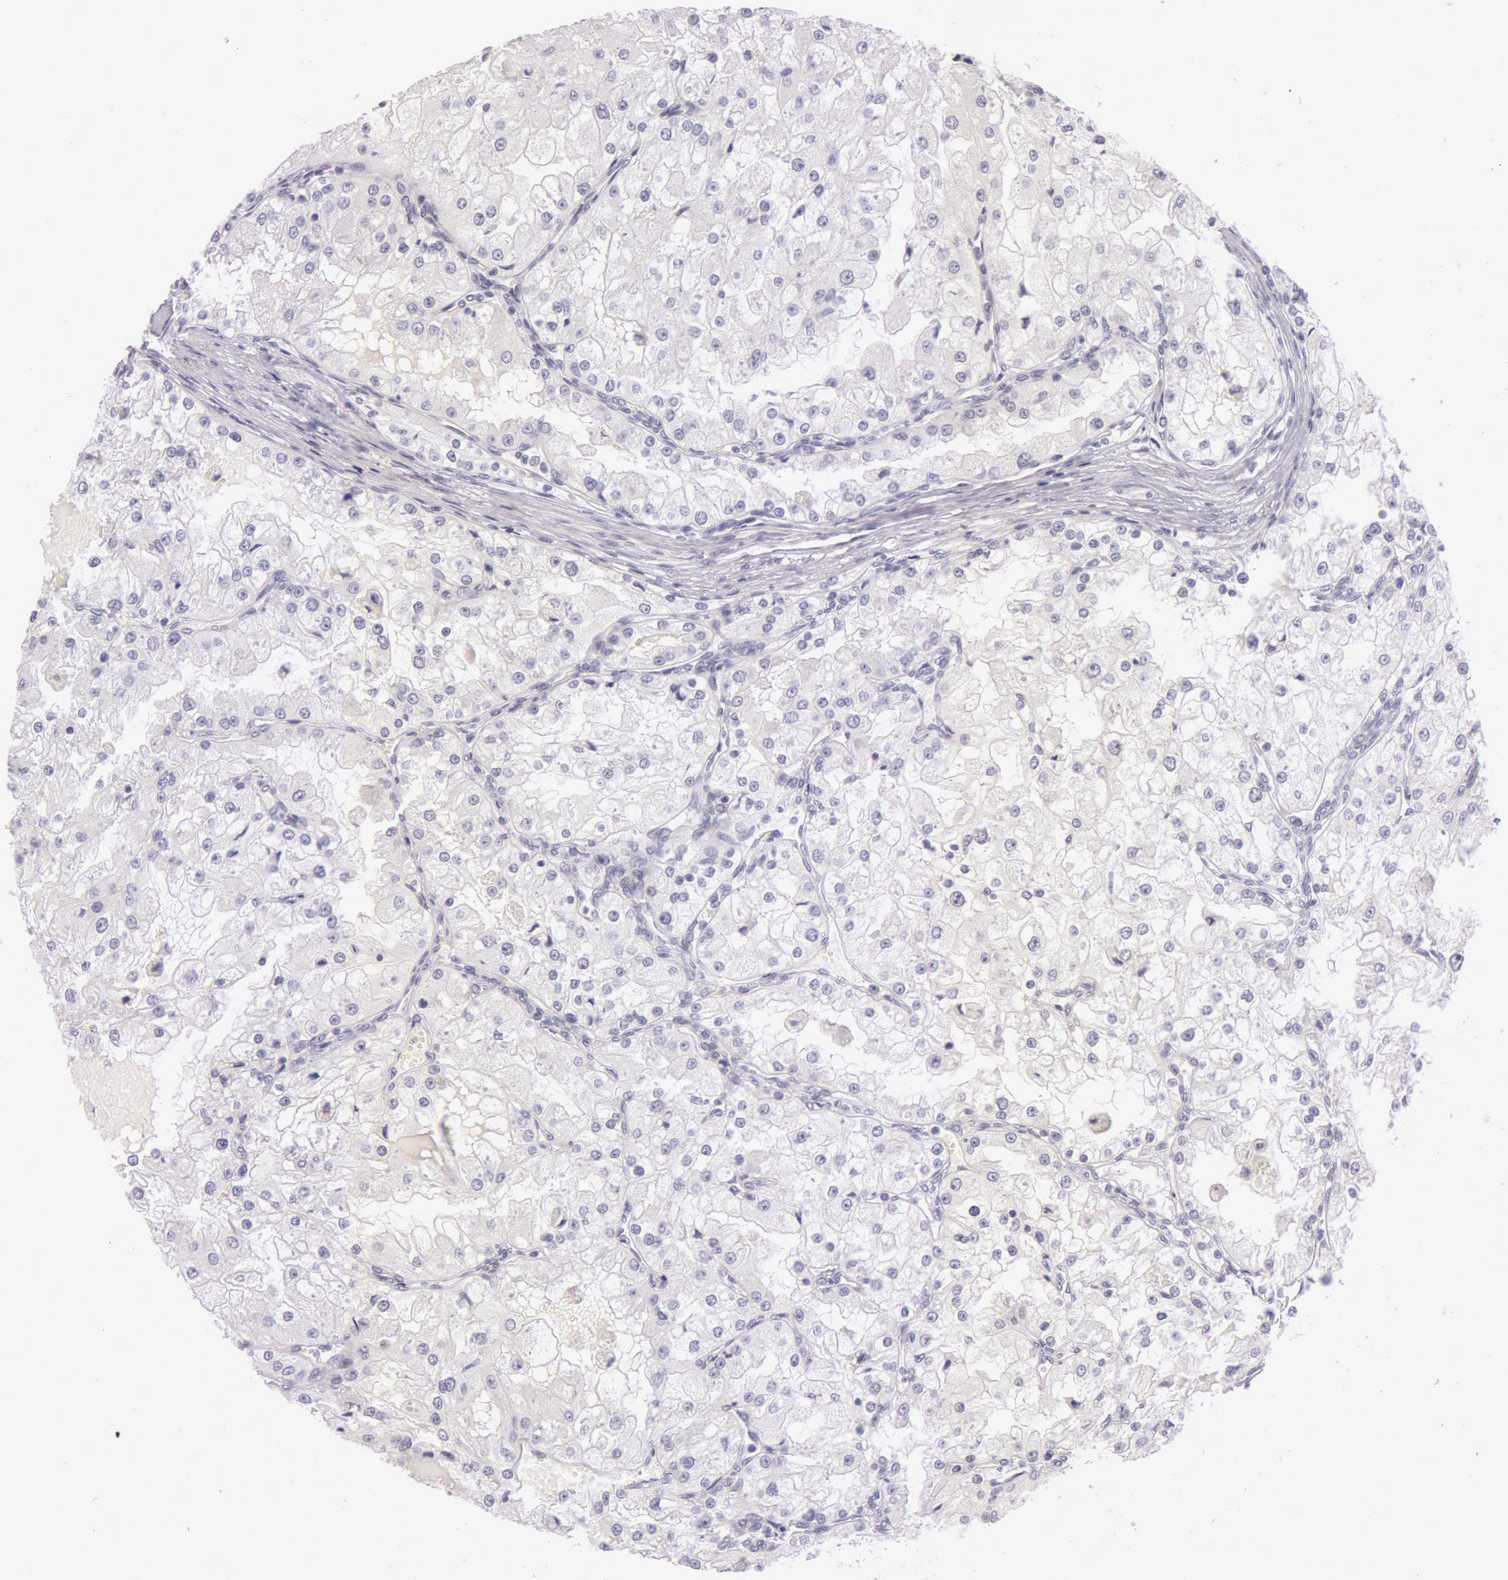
{"staining": {"intensity": "negative", "quantity": "none", "location": "none"}, "tissue": "renal cancer", "cell_type": "Tumor cells", "image_type": "cancer", "snomed": [{"axis": "morphology", "description": "Adenocarcinoma, NOS"}, {"axis": "topography", "description": "Kidney"}], "caption": "Immunohistochemistry (IHC) of human adenocarcinoma (renal) displays no staining in tumor cells.", "gene": "RBMY1F", "patient": {"sex": "female", "age": 74}}